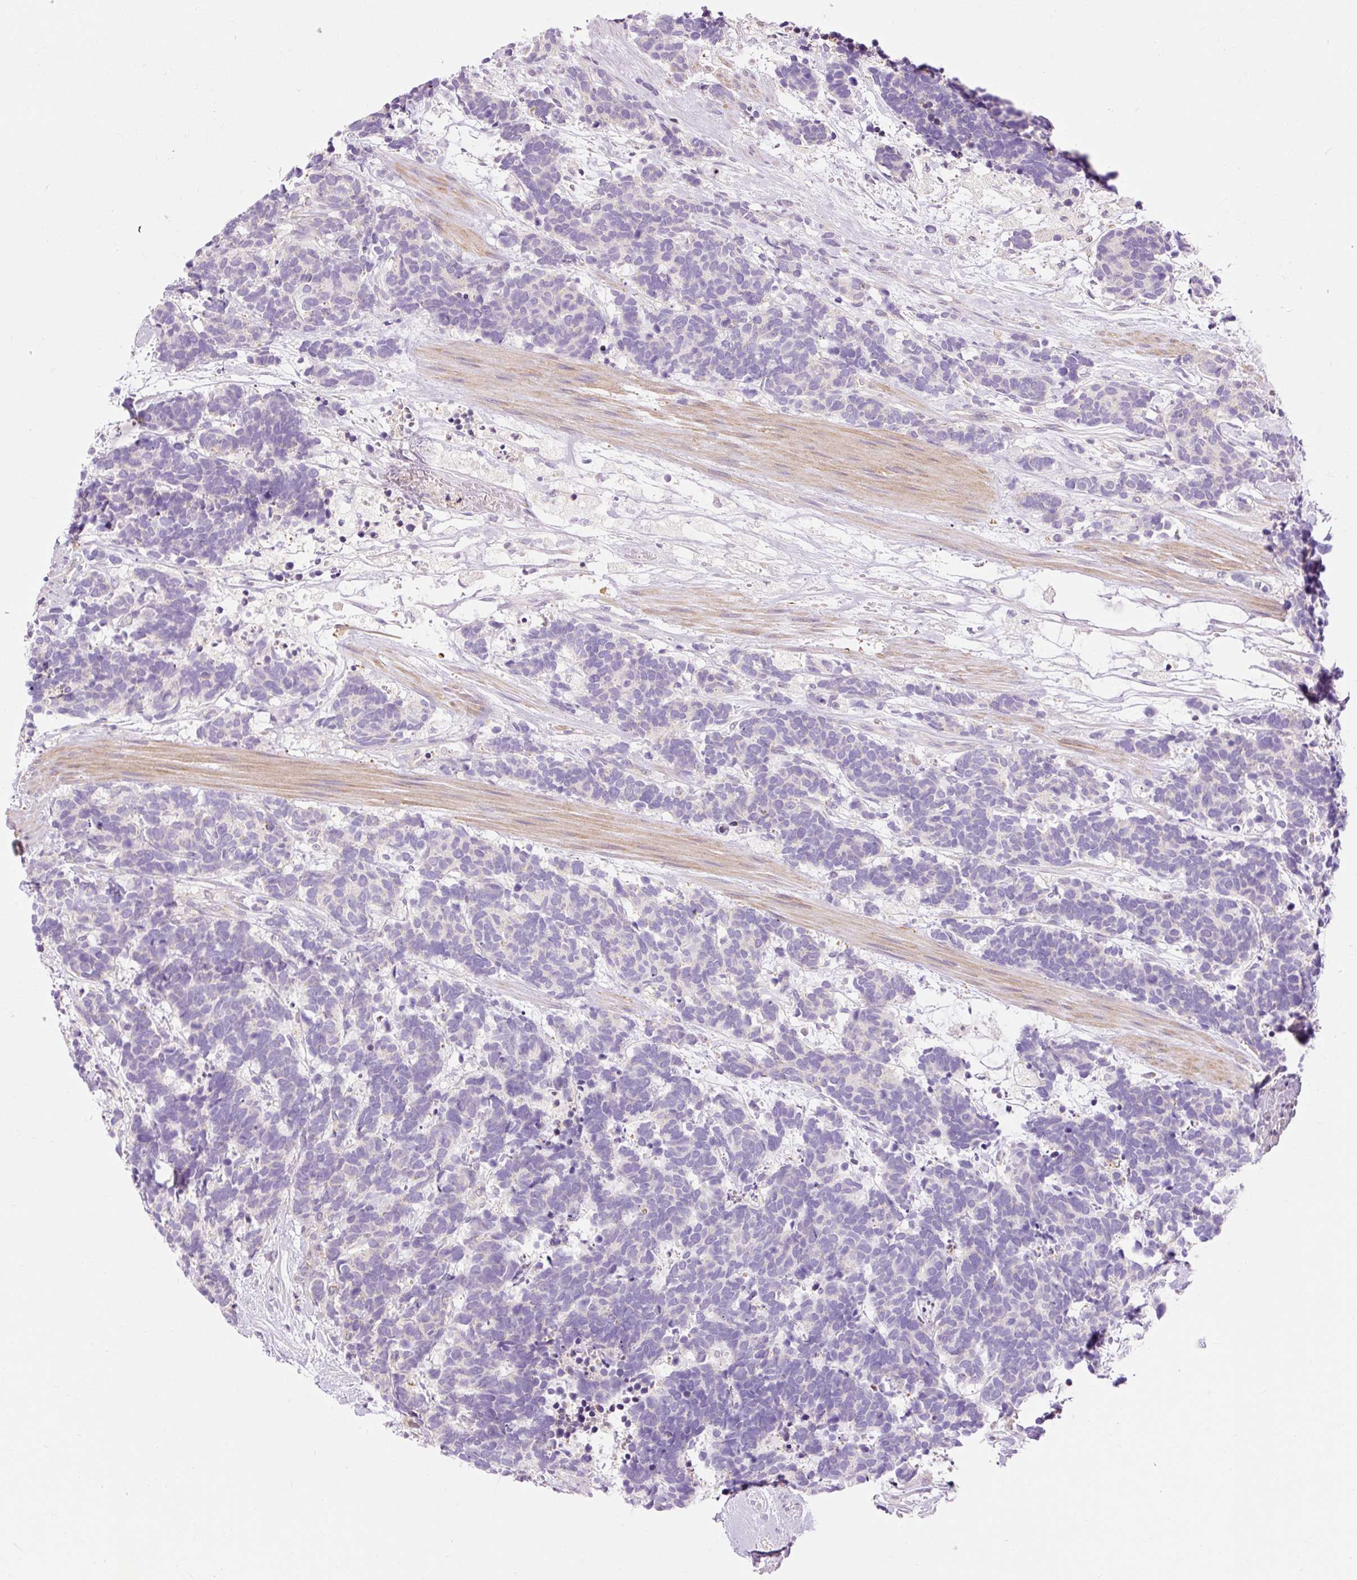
{"staining": {"intensity": "negative", "quantity": "none", "location": "none"}, "tissue": "carcinoid", "cell_type": "Tumor cells", "image_type": "cancer", "snomed": [{"axis": "morphology", "description": "Carcinoma, NOS"}, {"axis": "morphology", "description": "Carcinoid, malignant, NOS"}, {"axis": "topography", "description": "Prostate"}], "caption": "High magnification brightfield microscopy of carcinoid stained with DAB (3,3'-diaminobenzidine) (brown) and counterstained with hematoxylin (blue): tumor cells show no significant positivity.", "gene": "IMMT", "patient": {"sex": "male", "age": 57}}